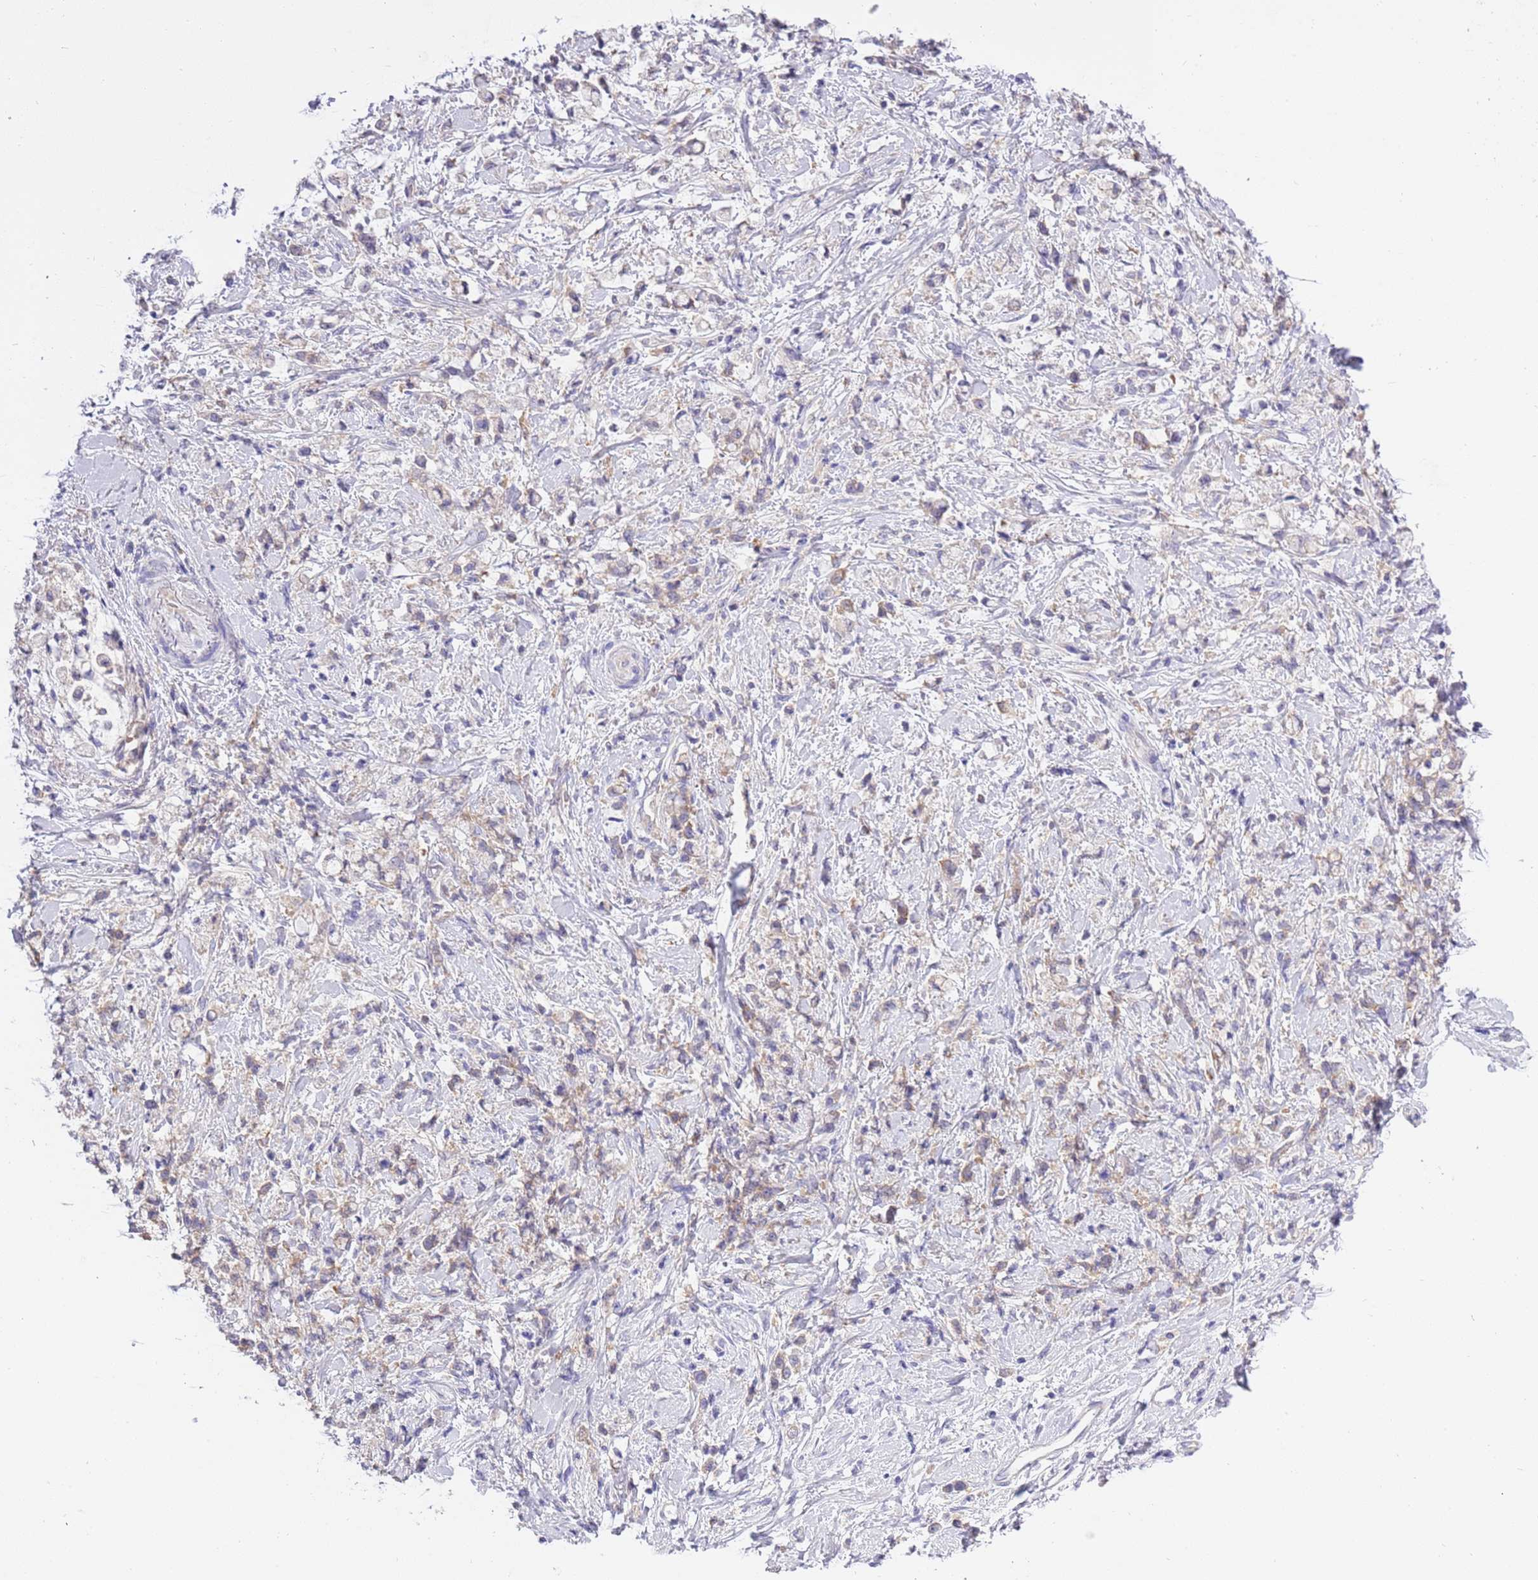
{"staining": {"intensity": "weak", "quantity": "25%-75%", "location": "cytoplasmic/membranous"}, "tissue": "stomach cancer", "cell_type": "Tumor cells", "image_type": "cancer", "snomed": [{"axis": "morphology", "description": "Adenocarcinoma, NOS"}, {"axis": "topography", "description": "Stomach"}], "caption": "Immunohistochemical staining of human stomach adenocarcinoma demonstrates low levels of weak cytoplasmic/membranous protein expression in about 25%-75% of tumor cells. Ihc stains the protein in brown and the nuclei are stained blue.", "gene": "STIP1", "patient": {"sex": "female", "age": 60}}